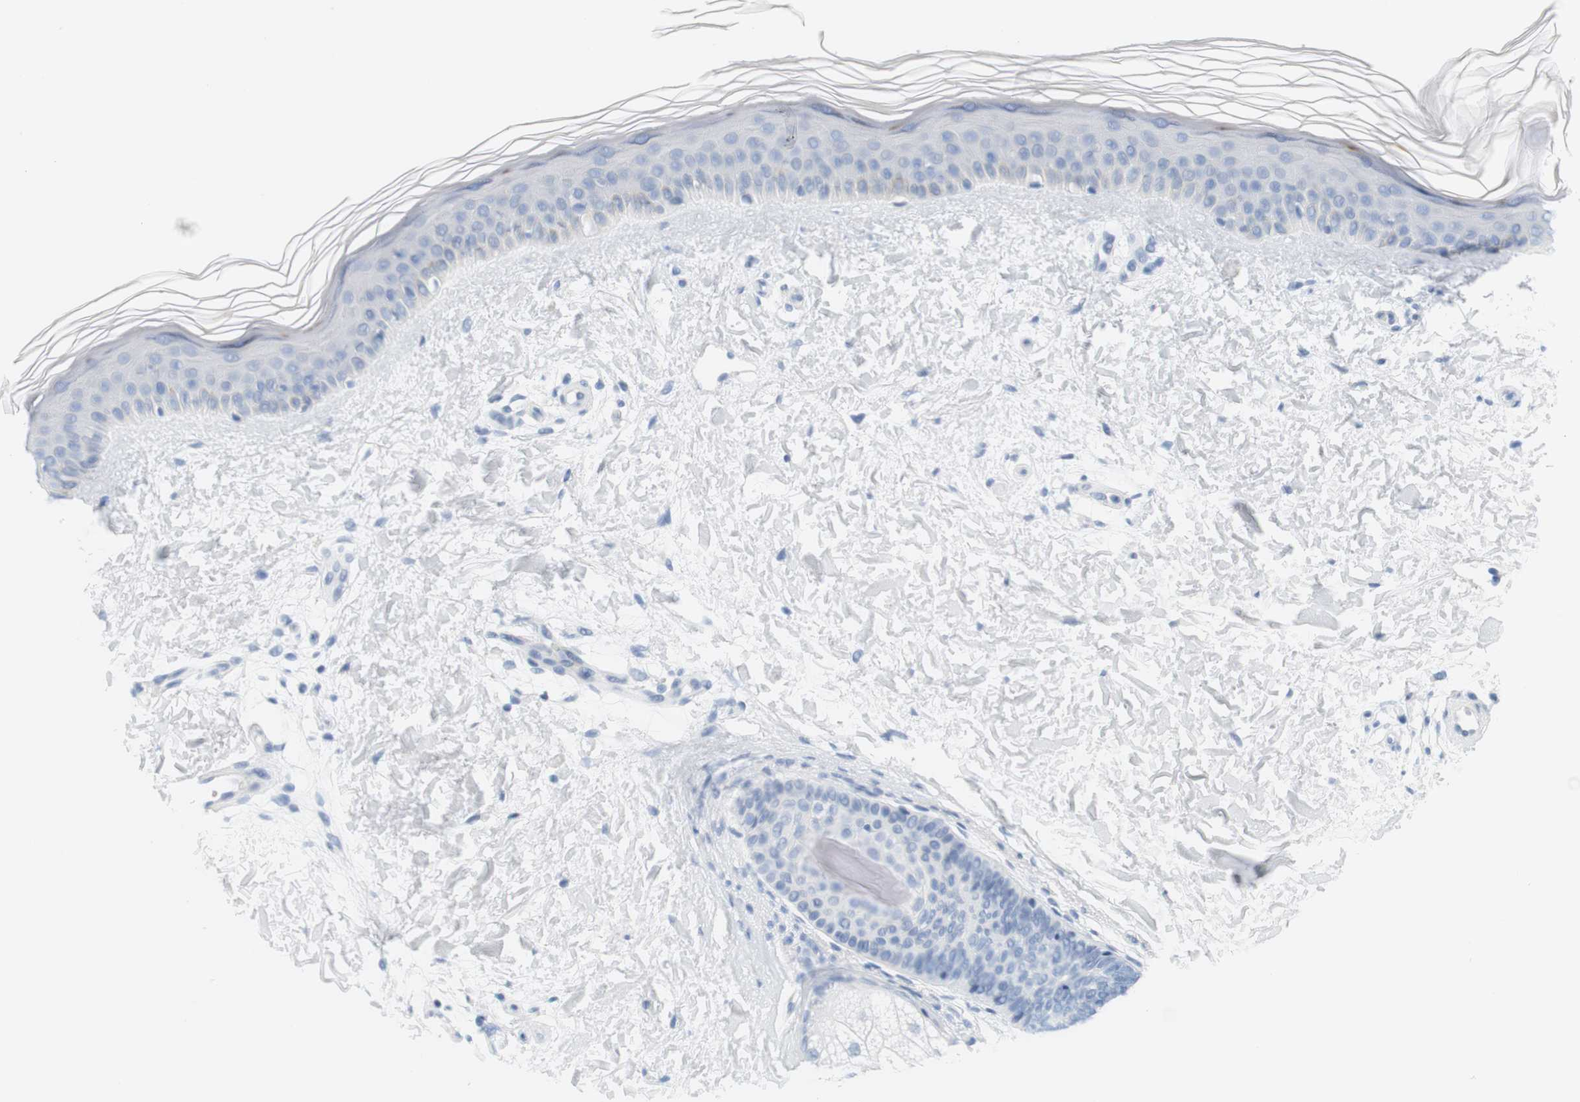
{"staining": {"intensity": "negative", "quantity": "none", "location": "none"}, "tissue": "skin", "cell_type": "Fibroblasts", "image_type": "normal", "snomed": [{"axis": "morphology", "description": "Normal tissue, NOS"}, {"axis": "topography", "description": "Skin"}], "caption": "An immunohistochemistry (IHC) micrograph of unremarkable skin is shown. There is no staining in fibroblasts of skin. (Brightfield microscopy of DAB IHC at high magnification).", "gene": "OPRM1", "patient": {"sex": "female", "age": 19}}